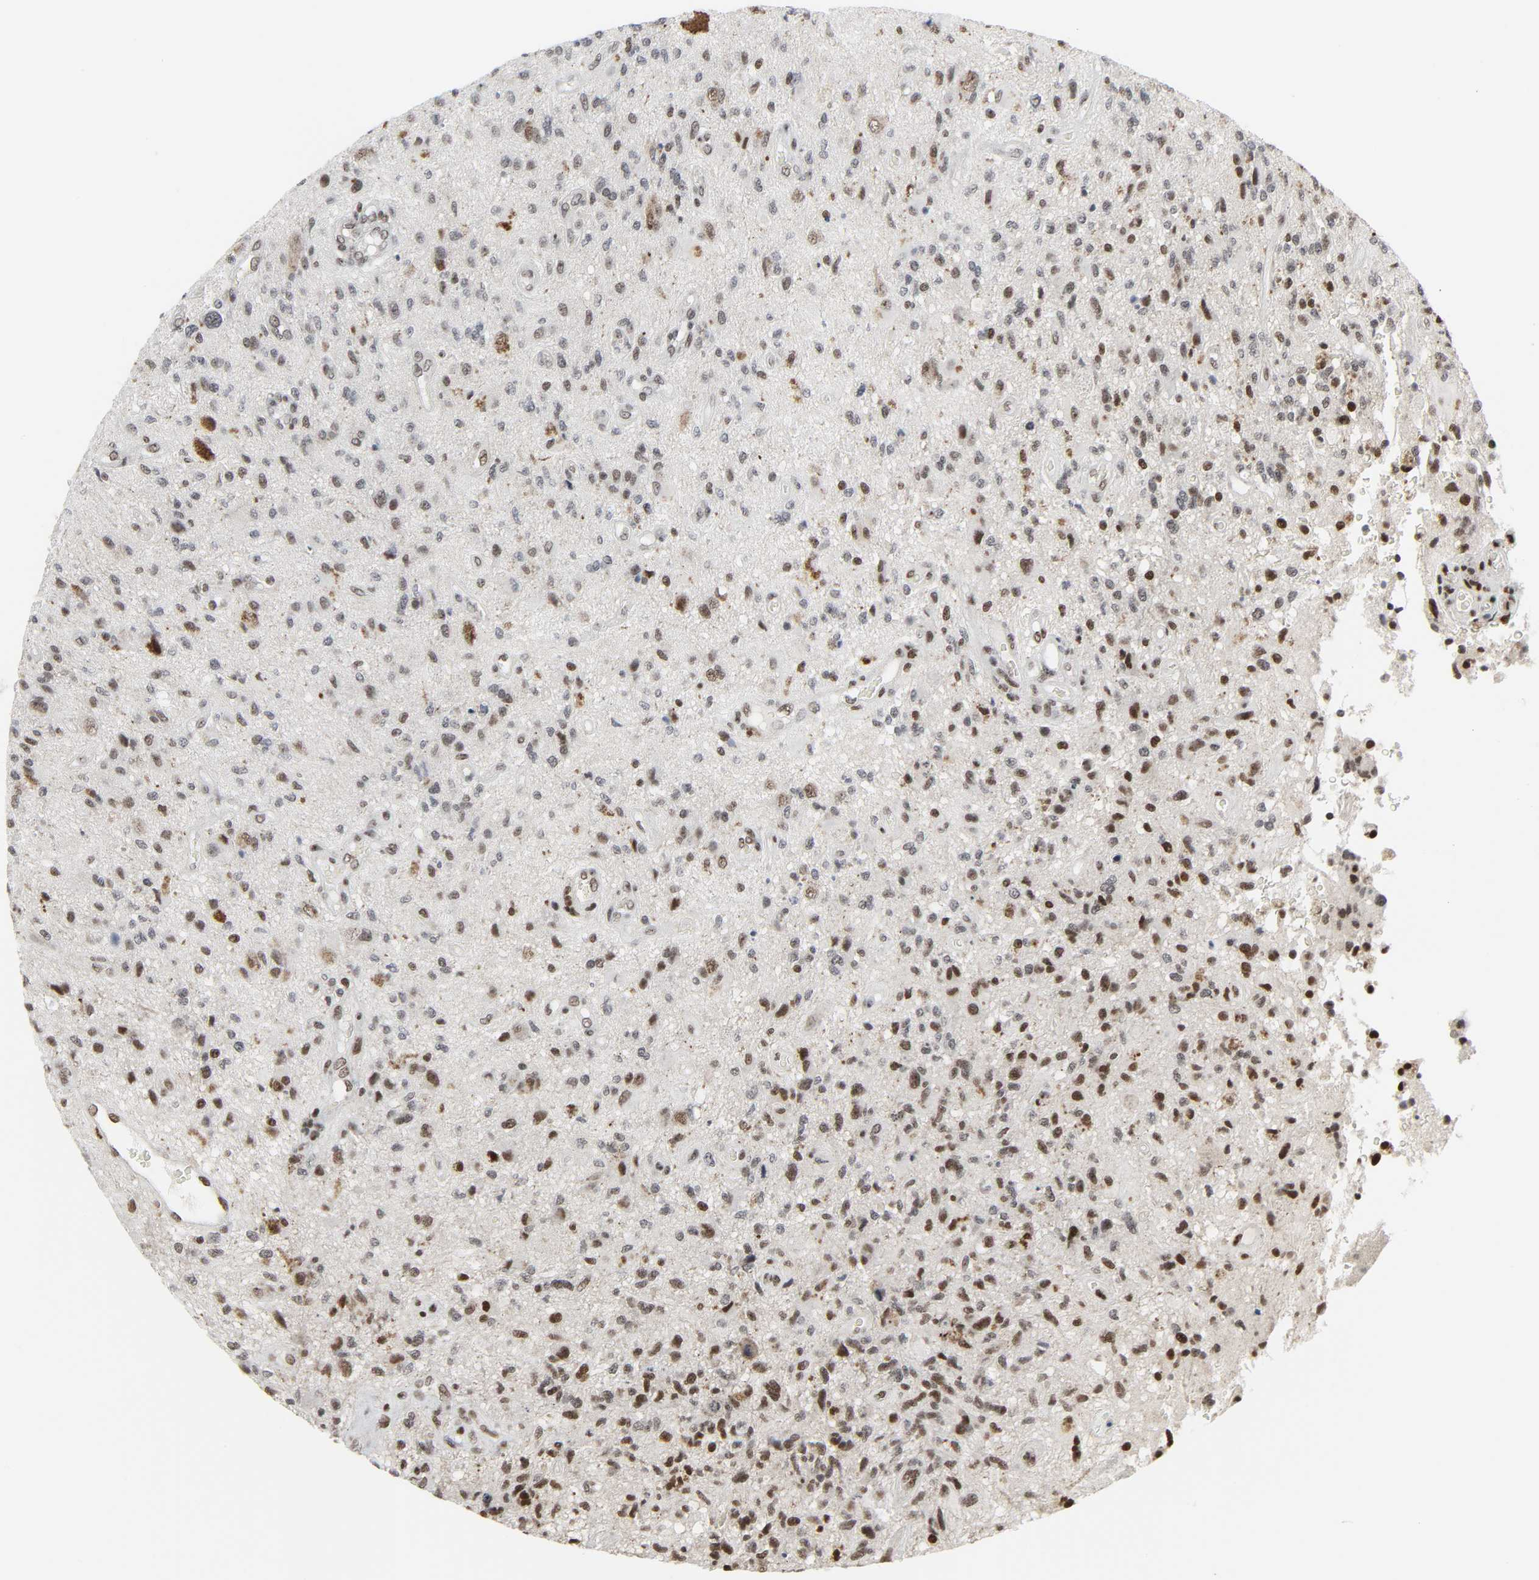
{"staining": {"intensity": "moderate", "quantity": ">75%", "location": "nuclear"}, "tissue": "glioma", "cell_type": "Tumor cells", "image_type": "cancer", "snomed": [{"axis": "morphology", "description": "Normal tissue, NOS"}, {"axis": "morphology", "description": "Glioma, malignant, High grade"}, {"axis": "topography", "description": "Cerebral cortex"}], "caption": "This is an image of immunohistochemistry staining of malignant glioma (high-grade), which shows moderate positivity in the nuclear of tumor cells.", "gene": "CDK7", "patient": {"sex": "male", "age": 75}}